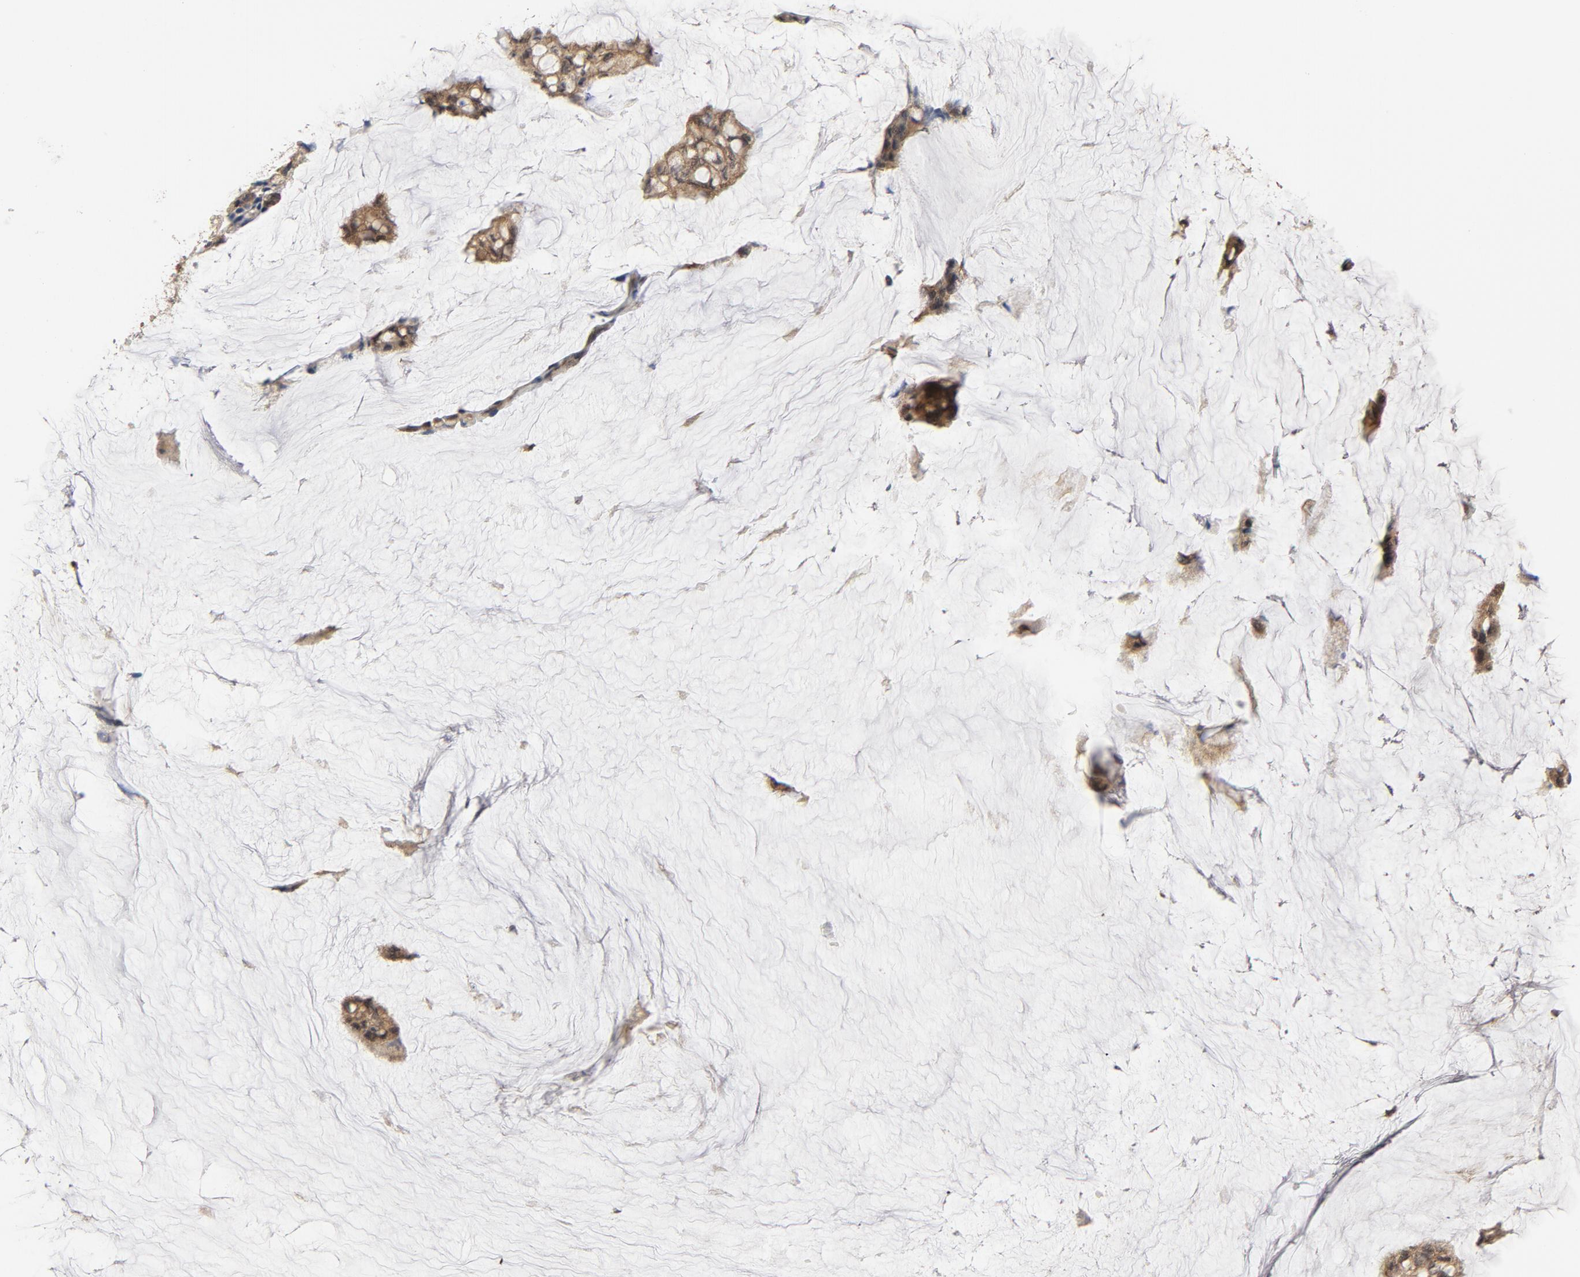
{"staining": {"intensity": "moderate", "quantity": ">75%", "location": "cytoplasmic/membranous"}, "tissue": "ovarian cancer", "cell_type": "Tumor cells", "image_type": "cancer", "snomed": [{"axis": "morphology", "description": "Cystadenocarcinoma, mucinous, NOS"}, {"axis": "topography", "description": "Ovary"}], "caption": "This photomicrograph shows immunohistochemistry (IHC) staining of ovarian cancer, with medium moderate cytoplasmic/membranous staining in approximately >75% of tumor cells.", "gene": "MAP2K7", "patient": {"sex": "female", "age": 39}}